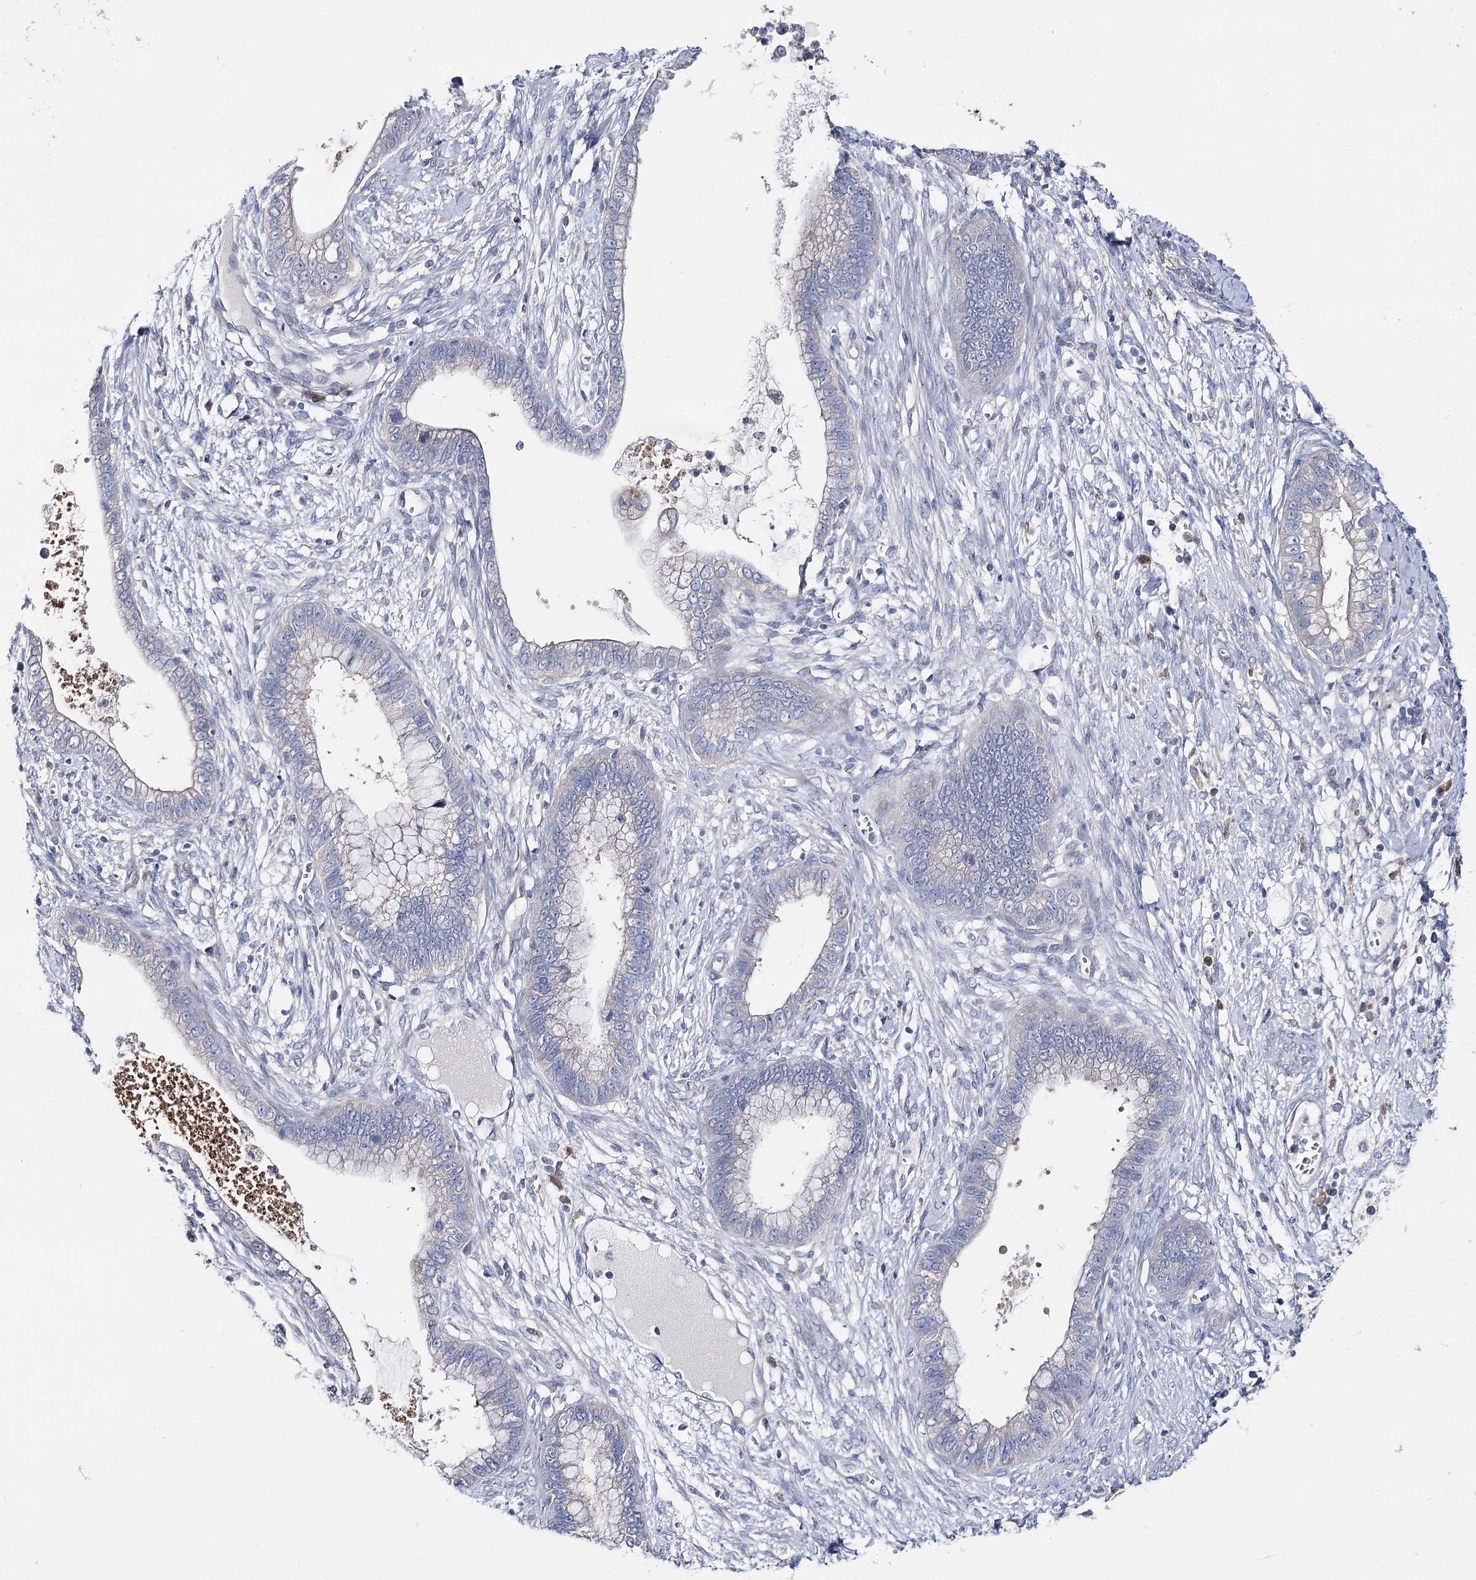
{"staining": {"intensity": "strong", "quantity": "<25%", "location": "cytoplasmic/membranous"}, "tissue": "cervical cancer", "cell_type": "Tumor cells", "image_type": "cancer", "snomed": [{"axis": "morphology", "description": "Adenocarcinoma, NOS"}, {"axis": "topography", "description": "Cervix"}], "caption": "Strong cytoplasmic/membranous expression for a protein is present in about <25% of tumor cells of cervical cancer (adenocarcinoma) using IHC.", "gene": "NRAP", "patient": {"sex": "female", "age": 44}}